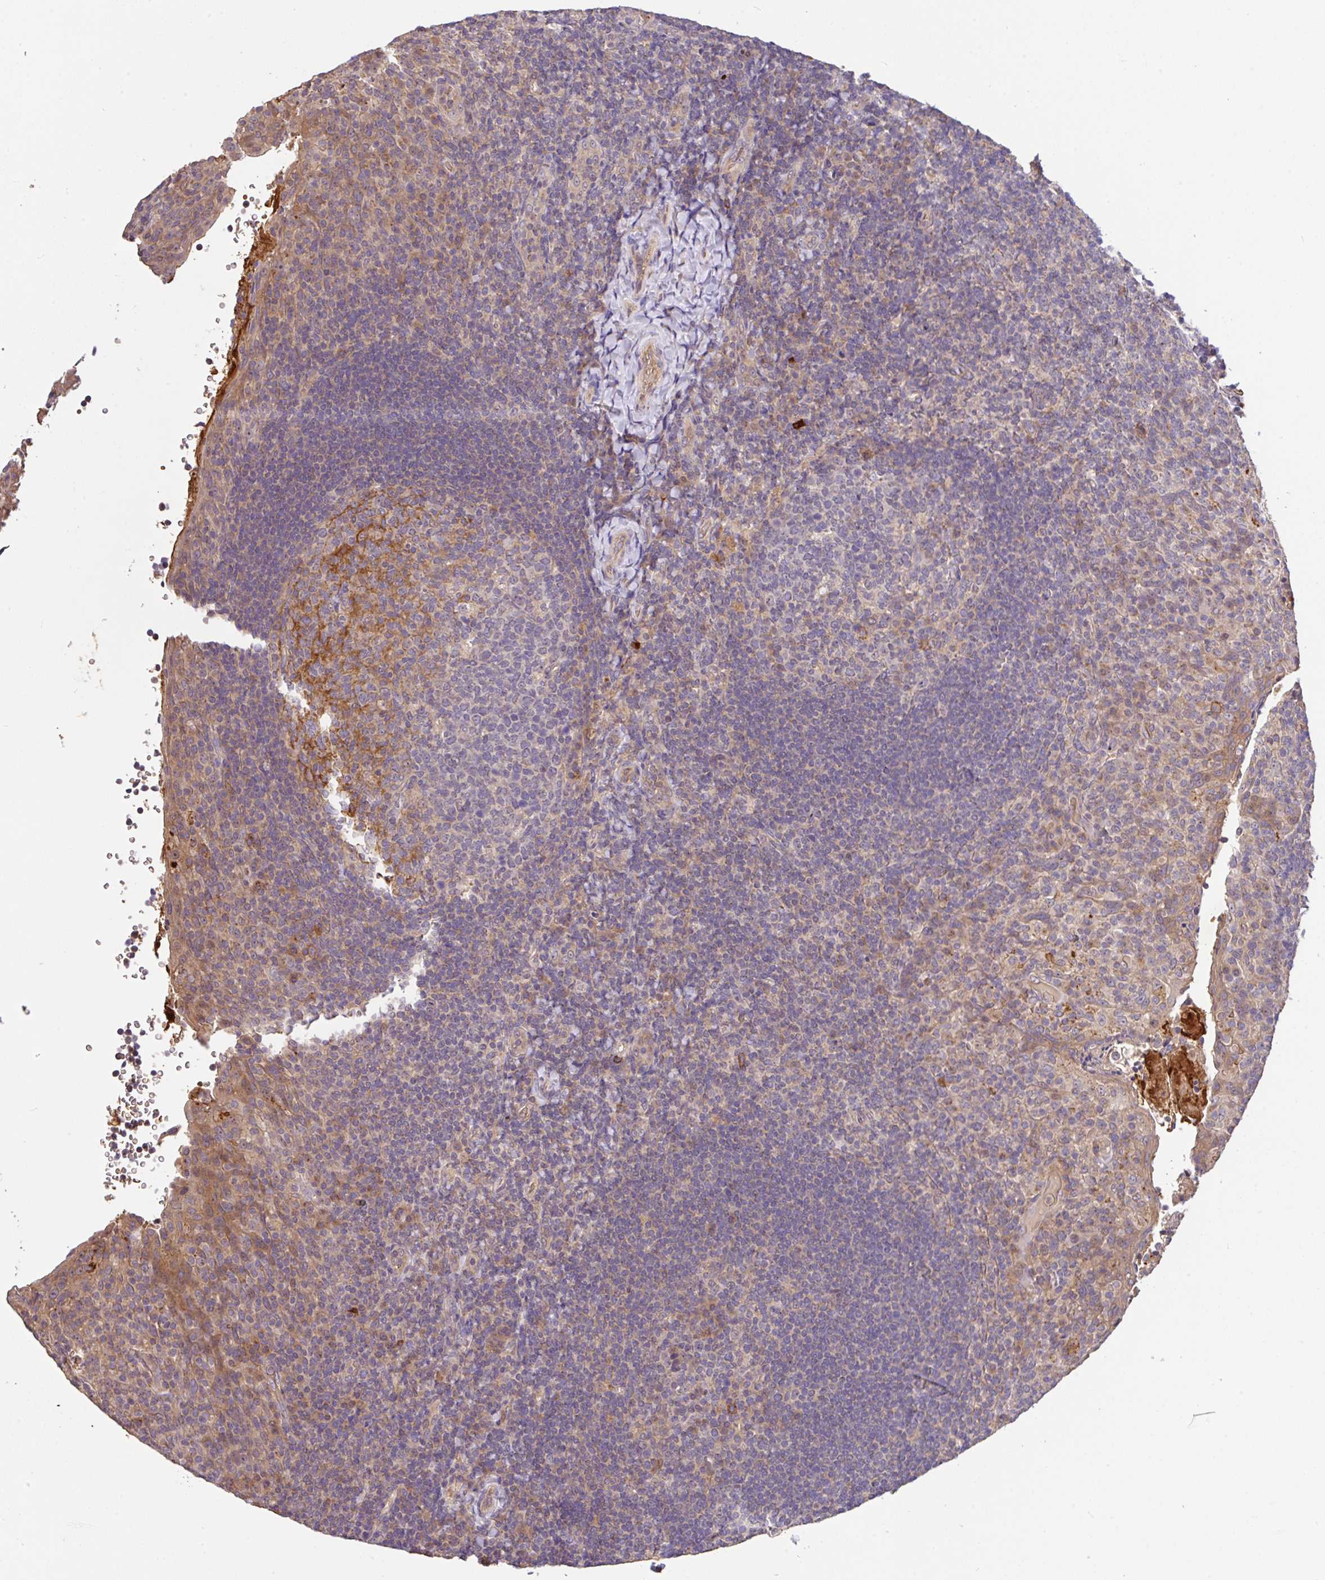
{"staining": {"intensity": "weak", "quantity": "<25%", "location": "cytoplasmic/membranous"}, "tissue": "tonsil", "cell_type": "Germinal center cells", "image_type": "normal", "snomed": [{"axis": "morphology", "description": "Normal tissue, NOS"}, {"axis": "topography", "description": "Tonsil"}], "caption": "The photomicrograph exhibits no staining of germinal center cells in benign tonsil.", "gene": "C1QTNF9B", "patient": {"sex": "female", "age": 10}}